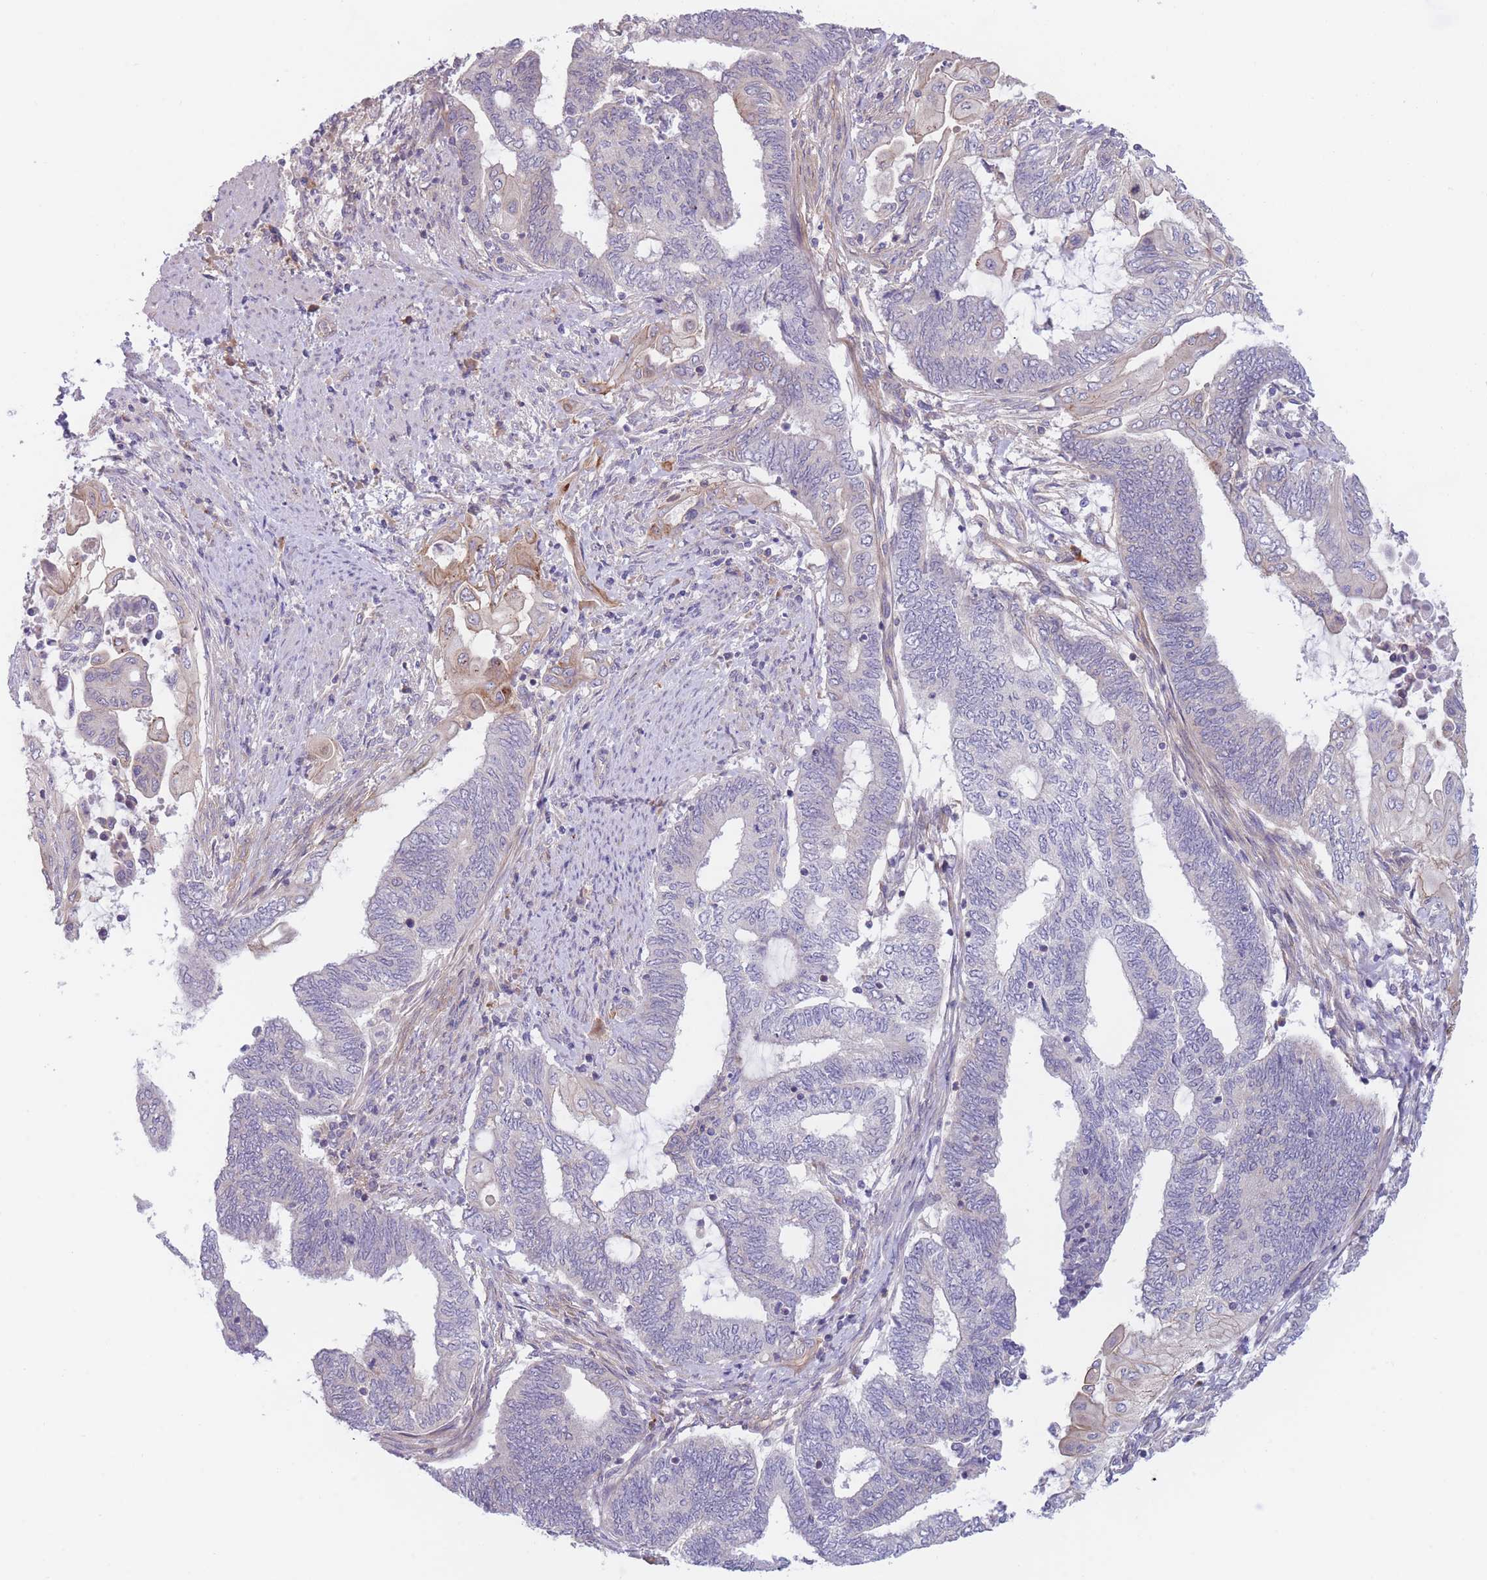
{"staining": {"intensity": "moderate", "quantity": "<25%", "location": "cytoplasmic/membranous"}, "tissue": "endometrial cancer", "cell_type": "Tumor cells", "image_type": "cancer", "snomed": [{"axis": "morphology", "description": "Adenocarcinoma, NOS"}, {"axis": "topography", "description": "Uterus"}, {"axis": "topography", "description": "Endometrium"}], "caption": "The histopathology image reveals staining of adenocarcinoma (endometrial), revealing moderate cytoplasmic/membranous protein expression (brown color) within tumor cells.", "gene": "WDR93", "patient": {"sex": "female", "age": 70}}